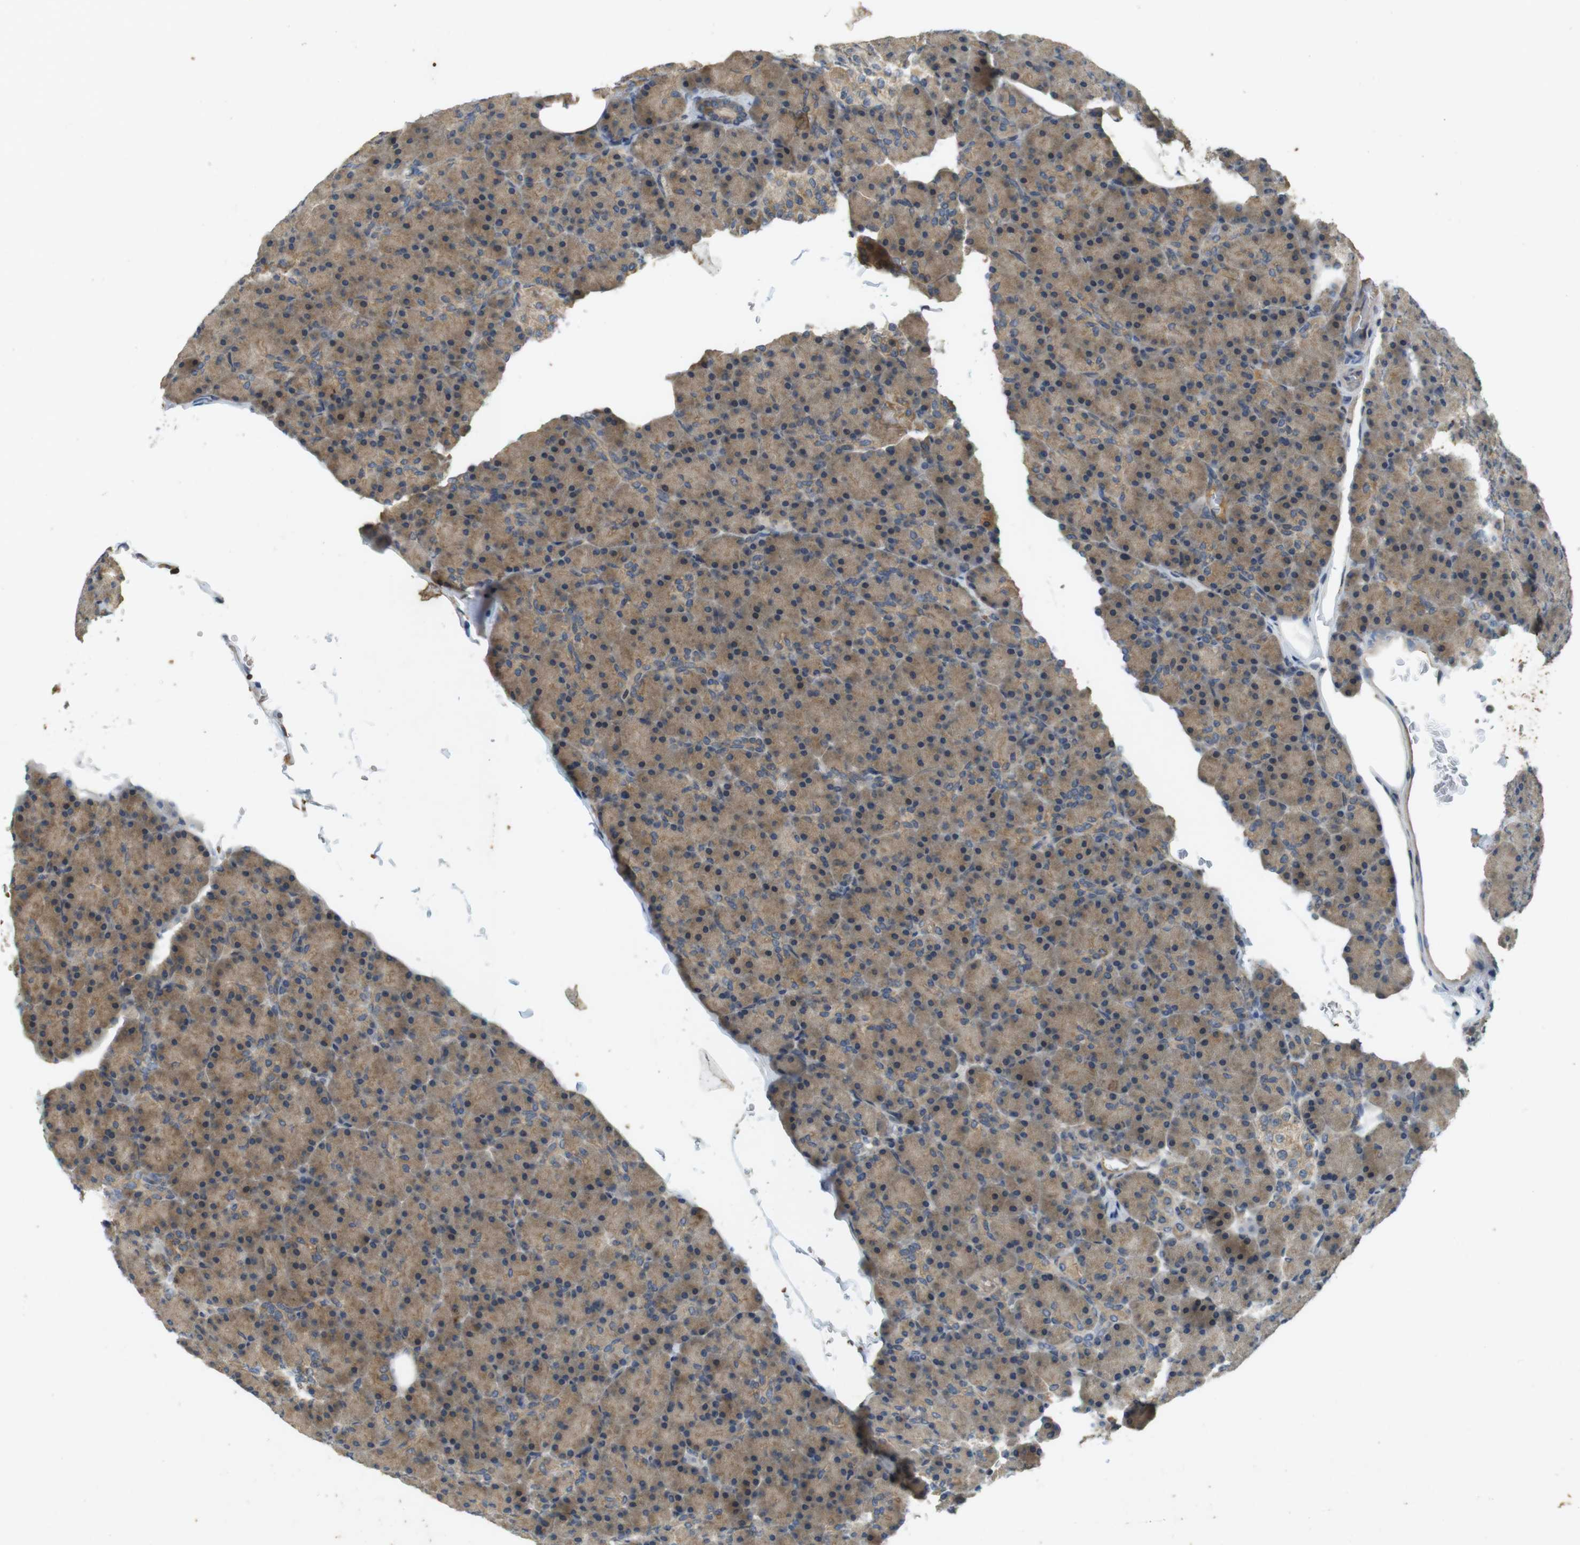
{"staining": {"intensity": "moderate", "quantity": ">75%", "location": "cytoplasmic/membranous"}, "tissue": "pancreas", "cell_type": "Exocrine glandular cells", "image_type": "normal", "snomed": [{"axis": "morphology", "description": "Normal tissue, NOS"}, {"axis": "topography", "description": "Pancreas"}], "caption": "Immunohistochemistry (IHC) histopathology image of normal pancreas stained for a protein (brown), which shows medium levels of moderate cytoplasmic/membranous staining in about >75% of exocrine glandular cells.", "gene": "CLTC", "patient": {"sex": "female", "age": 43}}